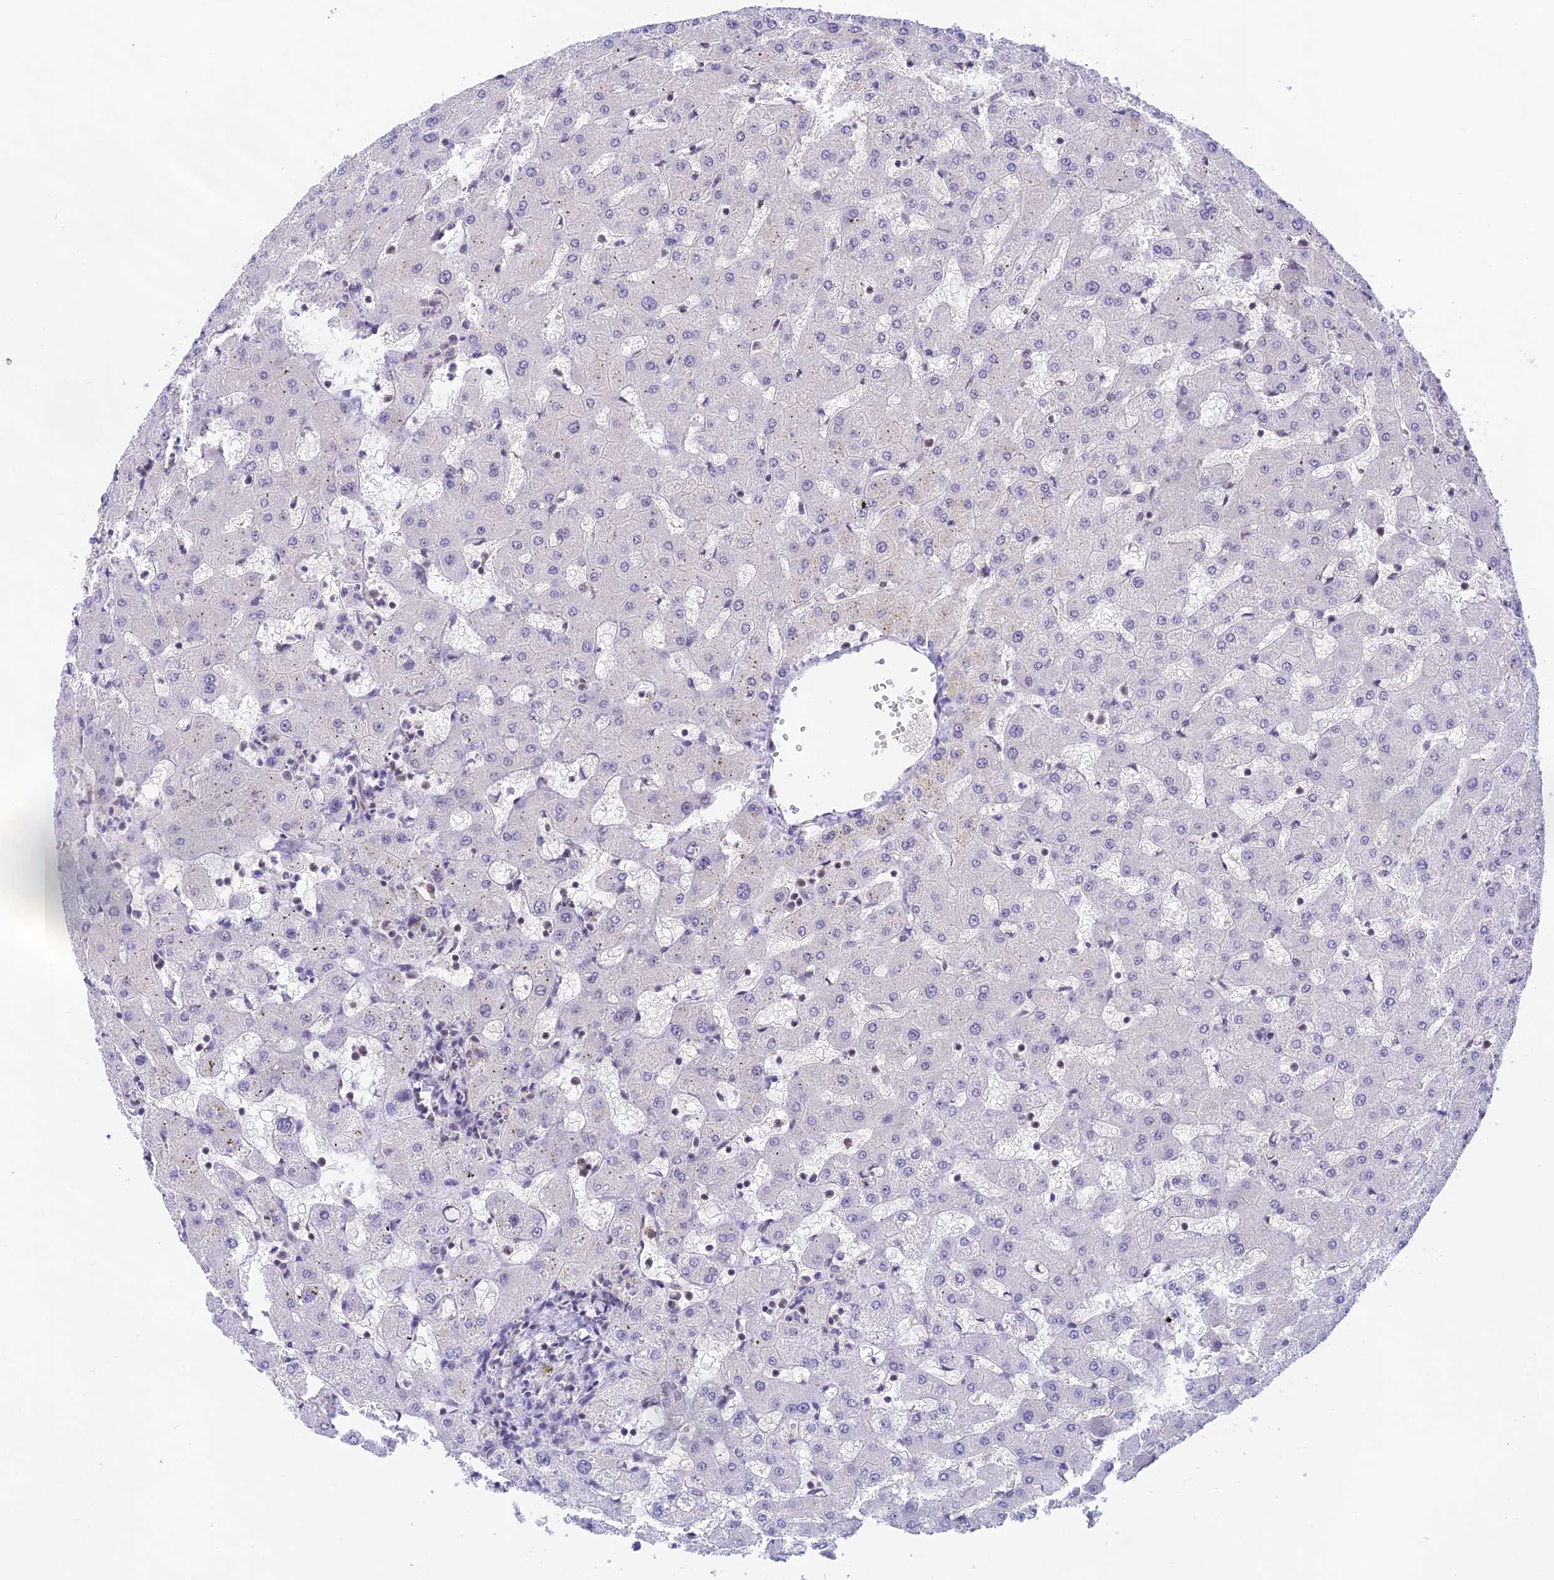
{"staining": {"intensity": "moderate", "quantity": ">75%", "location": "nuclear"}, "tissue": "liver", "cell_type": "Cholangiocytes", "image_type": "normal", "snomed": [{"axis": "morphology", "description": "Normal tissue, NOS"}, {"axis": "topography", "description": "Liver"}], "caption": "IHC of unremarkable human liver reveals medium levels of moderate nuclear staining in about >75% of cholangiocytes. (Stains: DAB (3,3'-diaminobenzidine) in brown, nuclei in blue, Microscopy: brightfield microscopy at high magnification).", "gene": "THAP11", "patient": {"sex": "female", "age": 63}}